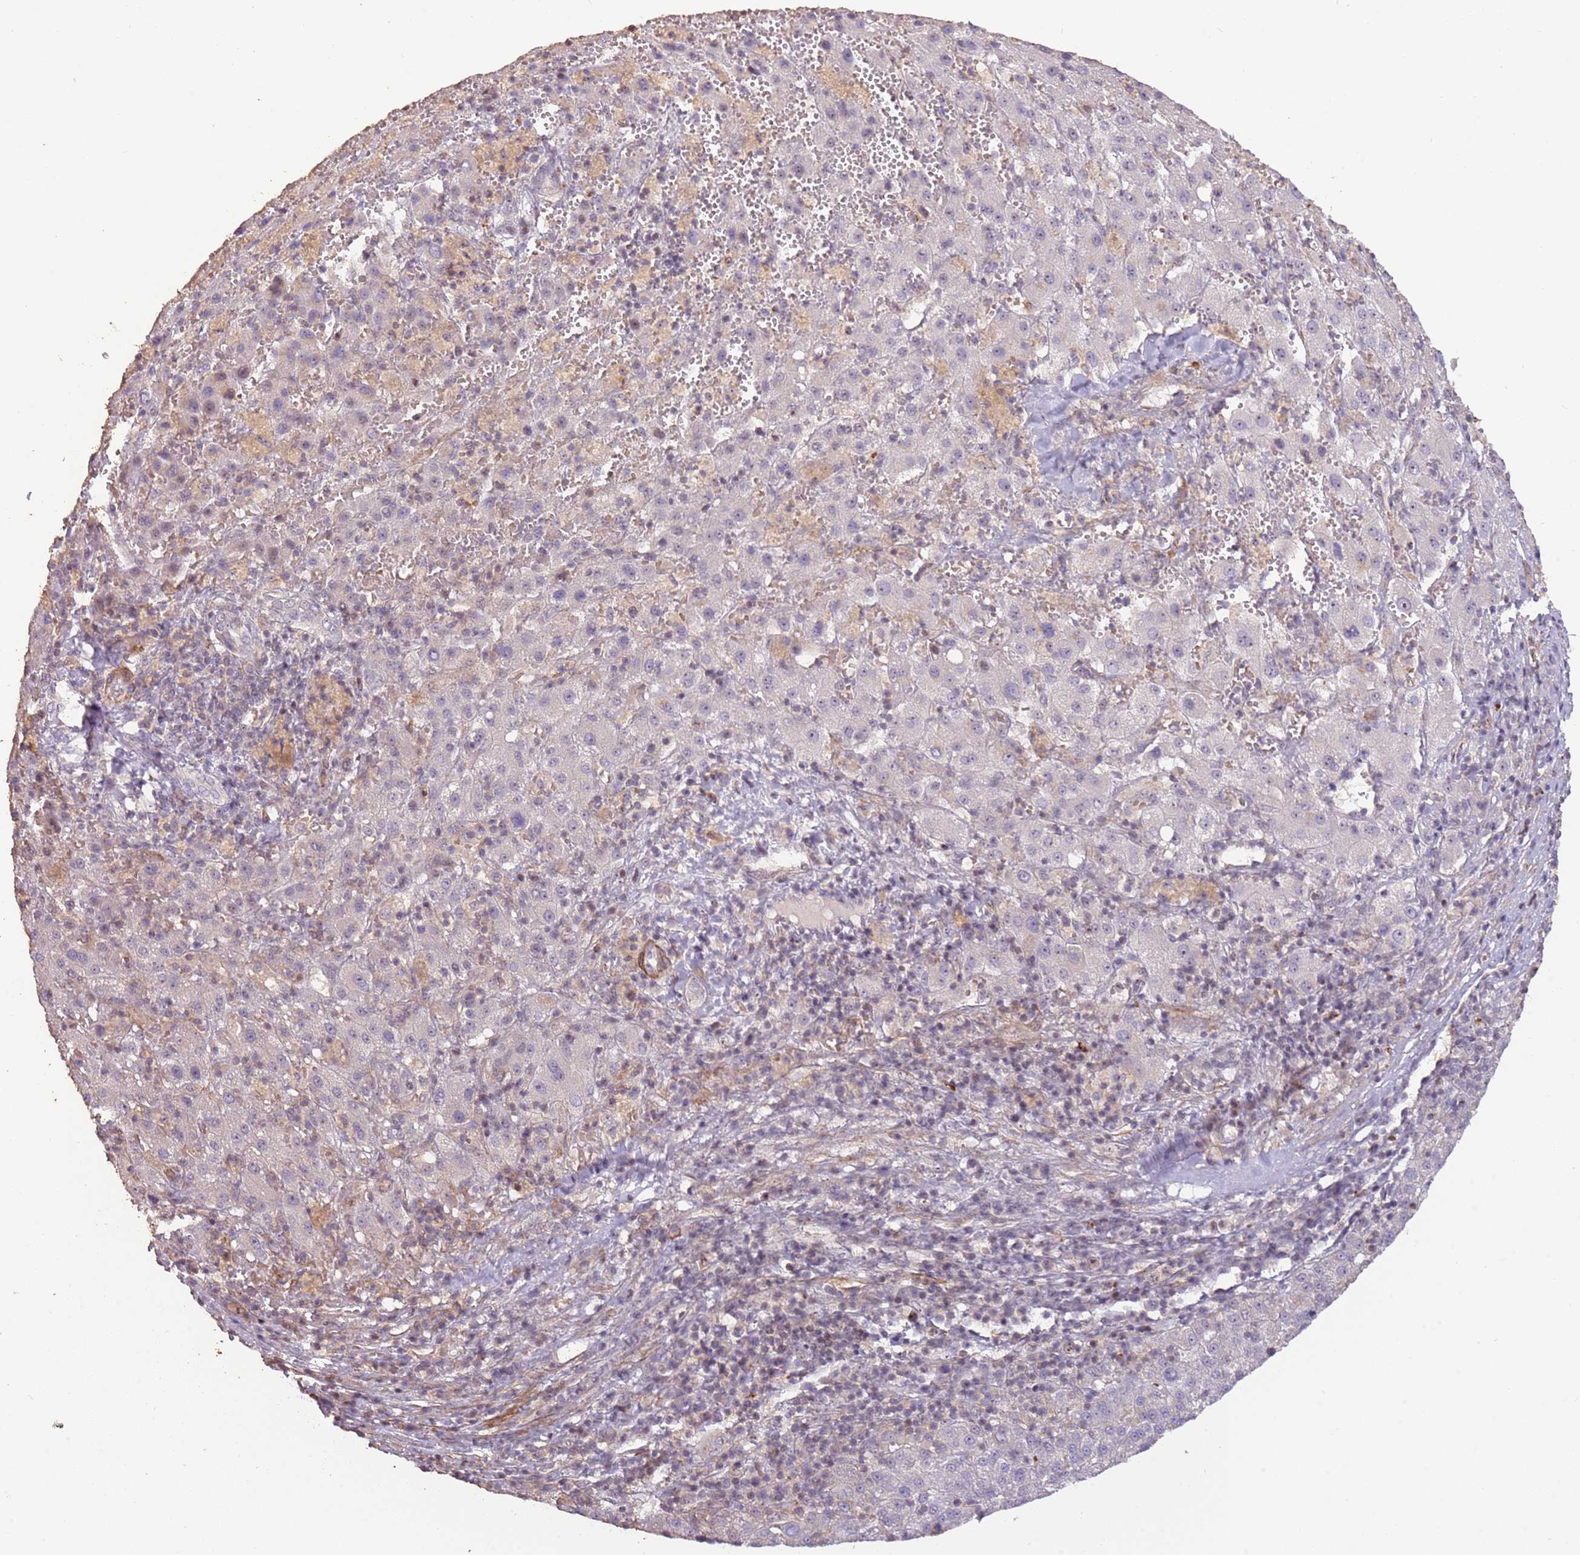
{"staining": {"intensity": "negative", "quantity": "none", "location": "none"}, "tissue": "liver cancer", "cell_type": "Tumor cells", "image_type": "cancer", "snomed": [{"axis": "morphology", "description": "Carcinoma, Hepatocellular, NOS"}, {"axis": "topography", "description": "Liver"}], "caption": "A high-resolution photomicrograph shows immunohistochemistry staining of liver hepatocellular carcinoma, which reveals no significant expression in tumor cells.", "gene": "ADTRP", "patient": {"sex": "female", "age": 58}}